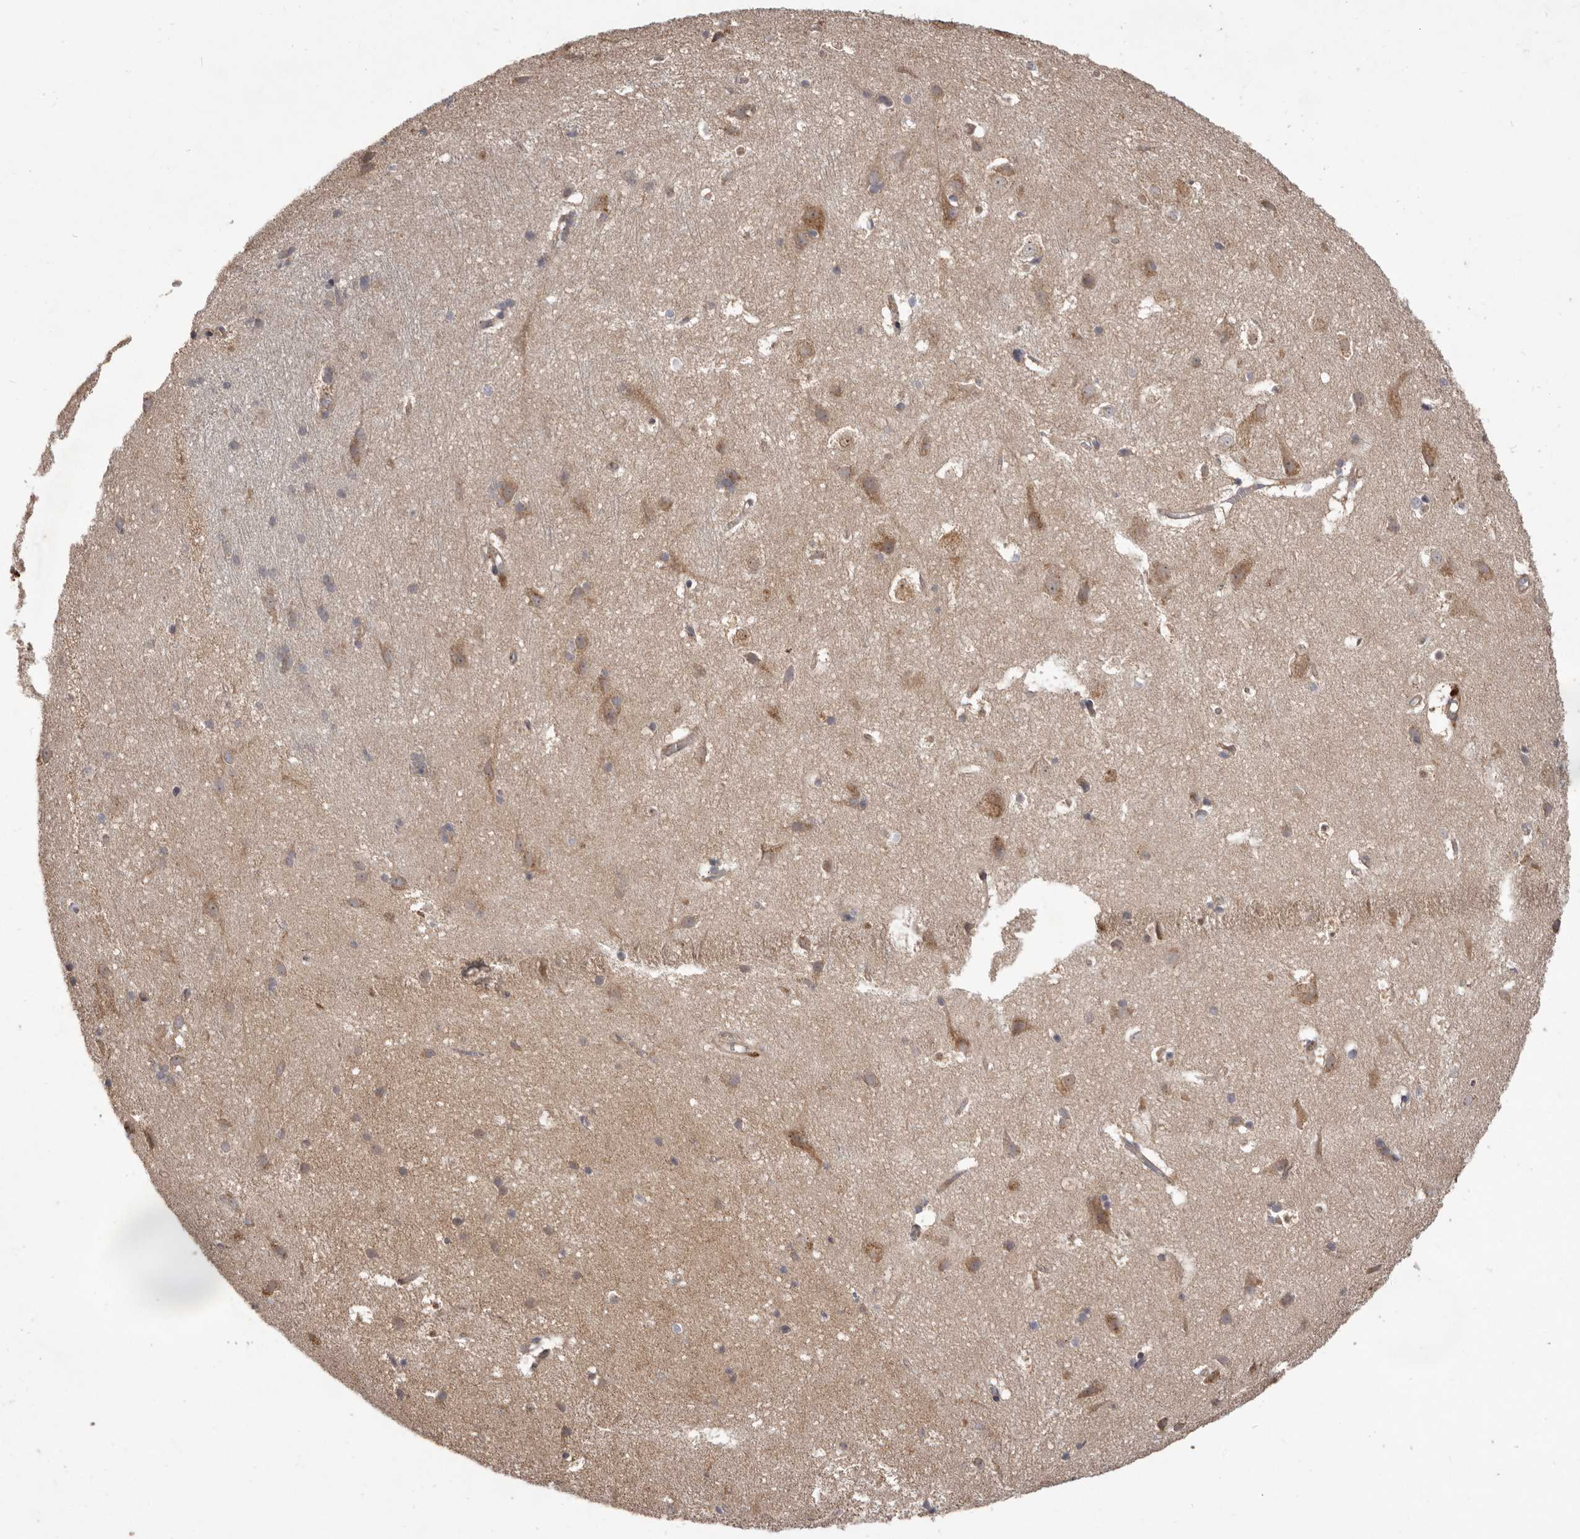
{"staining": {"intensity": "weak", "quantity": "25%-75%", "location": "cytoplasmic/membranous"}, "tissue": "cerebral cortex", "cell_type": "Endothelial cells", "image_type": "normal", "snomed": [{"axis": "morphology", "description": "Normal tissue, NOS"}, {"axis": "topography", "description": "Cerebral cortex"}], "caption": "Endothelial cells show low levels of weak cytoplasmic/membranous expression in approximately 25%-75% of cells in benign cerebral cortex.", "gene": "VPS45", "patient": {"sex": "male", "age": 54}}